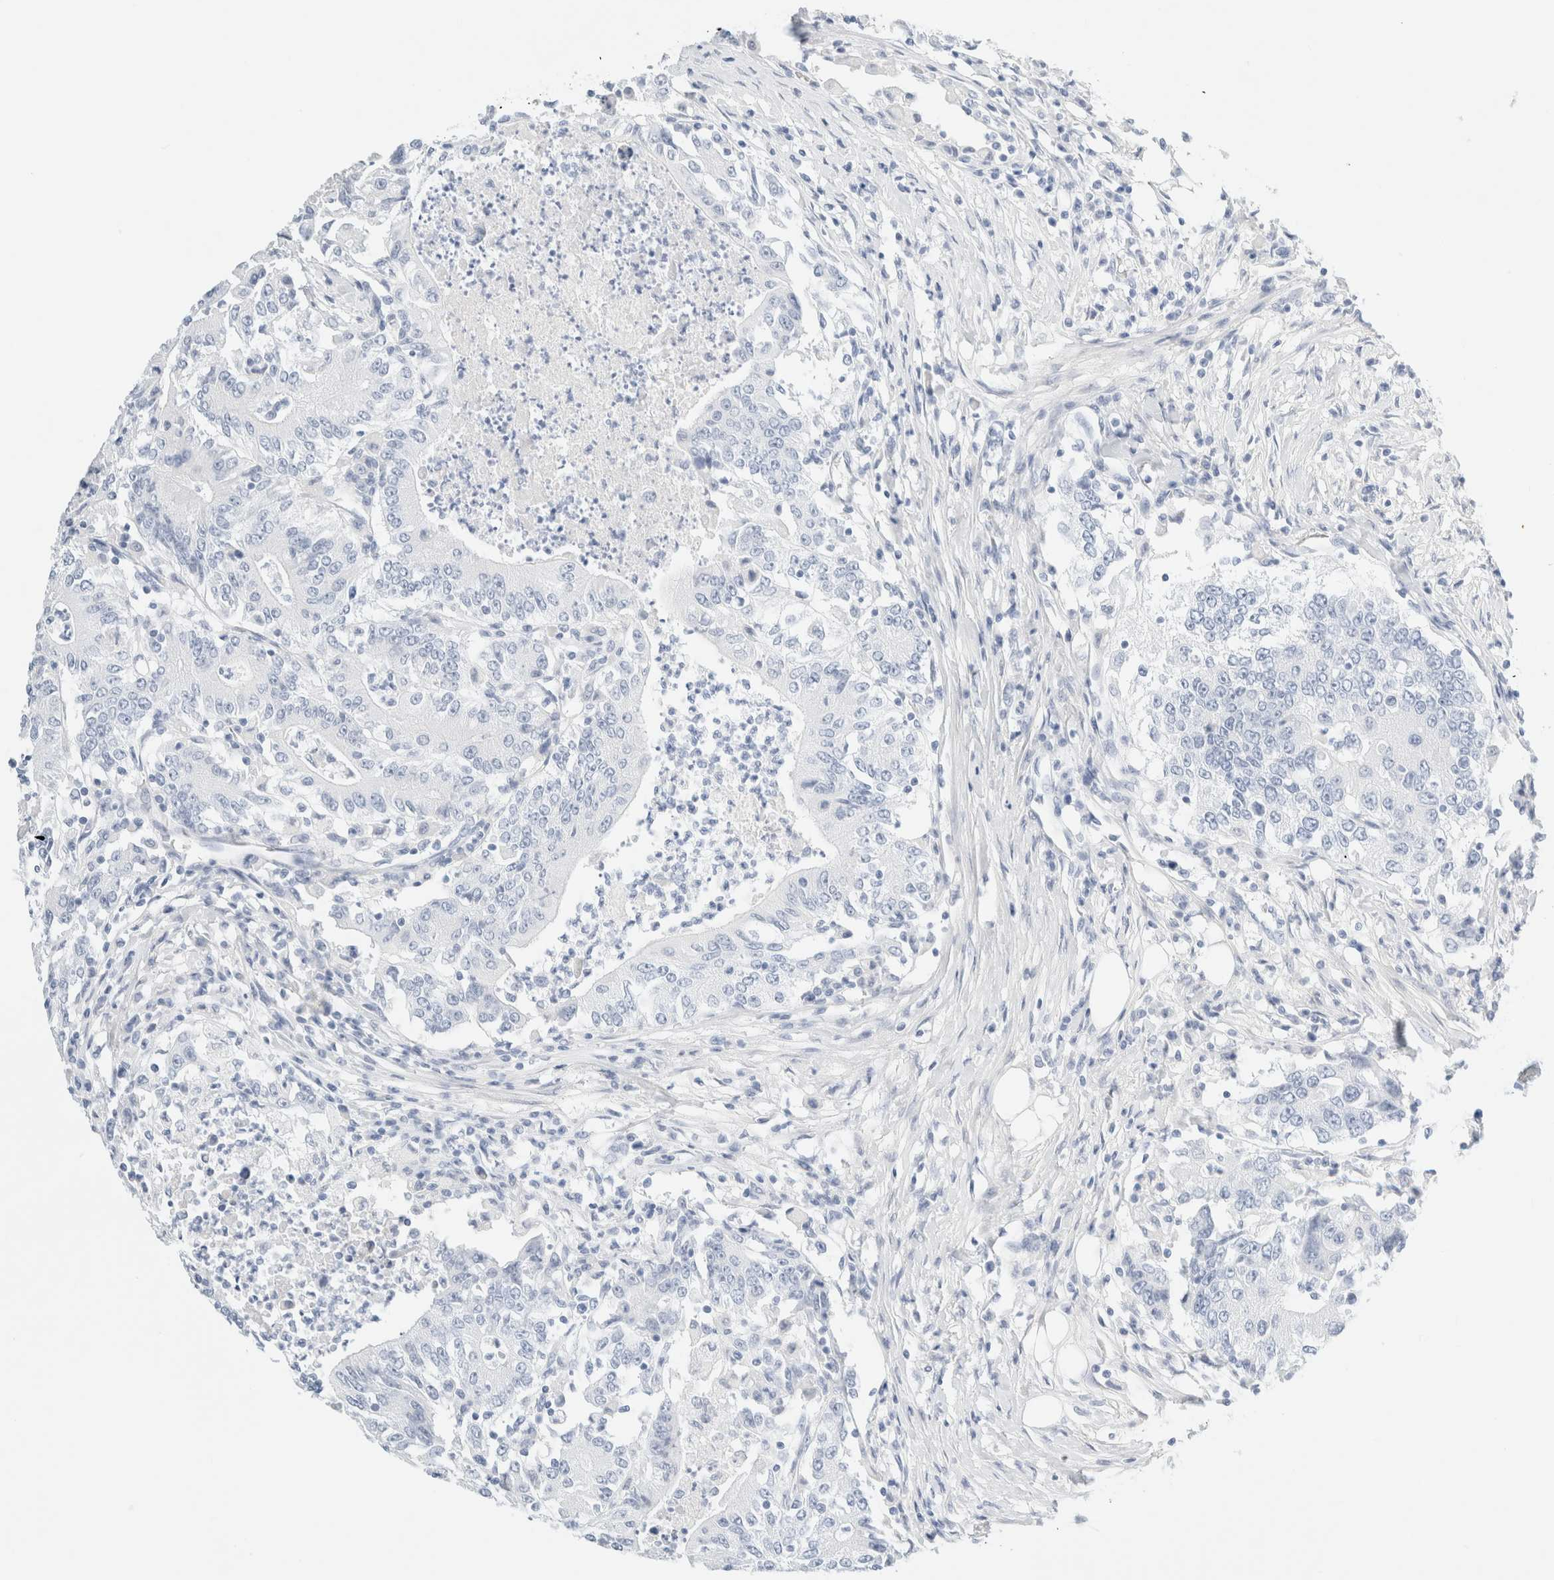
{"staining": {"intensity": "negative", "quantity": "none", "location": "none"}, "tissue": "colorectal cancer", "cell_type": "Tumor cells", "image_type": "cancer", "snomed": [{"axis": "morphology", "description": "Adenocarcinoma, NOS"}, {"axis": "topography", "description": "Colon"}], "caption": "Immunohistochemistry photomicrograph of colorectal cancer (adenocarcinoma) stained for a protein (brown), which exhibits no staining in tumor cells. The staining was performed using DAB to visualize the protein expression in brown, while the nuclei were stained in blue with hematoxylin (Magnification: 20x).", "gene": "DPYS", "patient": {"sex": "female", "age": 77}}